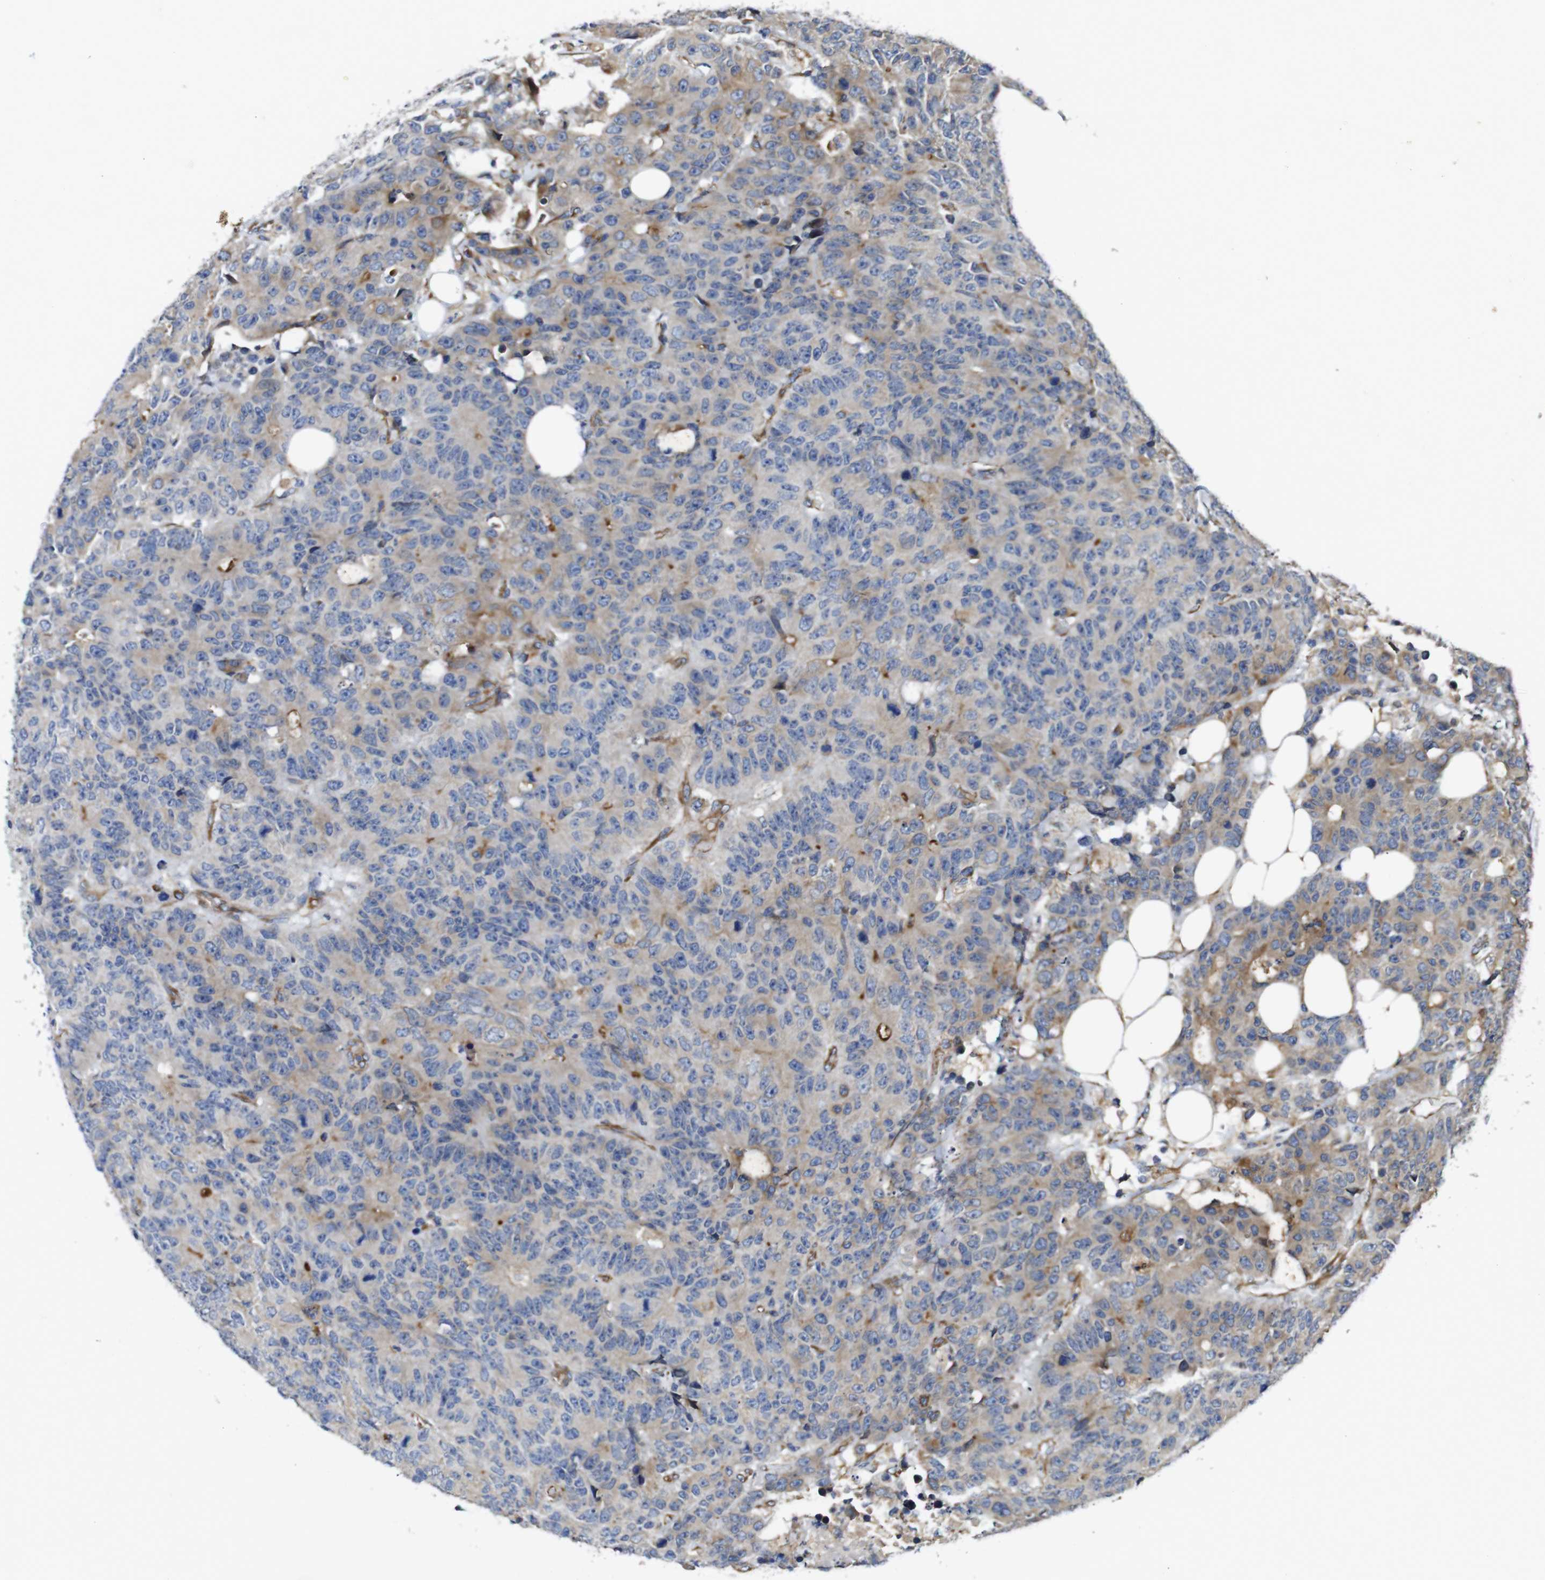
{"staining": {"intensity": "weak", "quantity": ">75%", "location": "cytoplasmic/membranous"}, "tissue": "colorectal cancer", "cell_type": "Tumor cells", "image_type": "cancer", "snomed": [{"axis": "morphology", "description": "Adenocarcinoma, NOS"}, {"axis": "topography", "description": "Colon"}], "caption": "The histopathology image reveals staining of colorectal adenocarcinoma, revealing weak cytoplasmic/membranous protein positivity (brown color) within tumor cells. Using DAB (3,3'-diaminobenzidine) (brown) and hematoxylin (blue) stains, captured at high magnification using brightfield microscopy.", "gene": "POMK", "patient": {"sex": "female", "age": 86}}